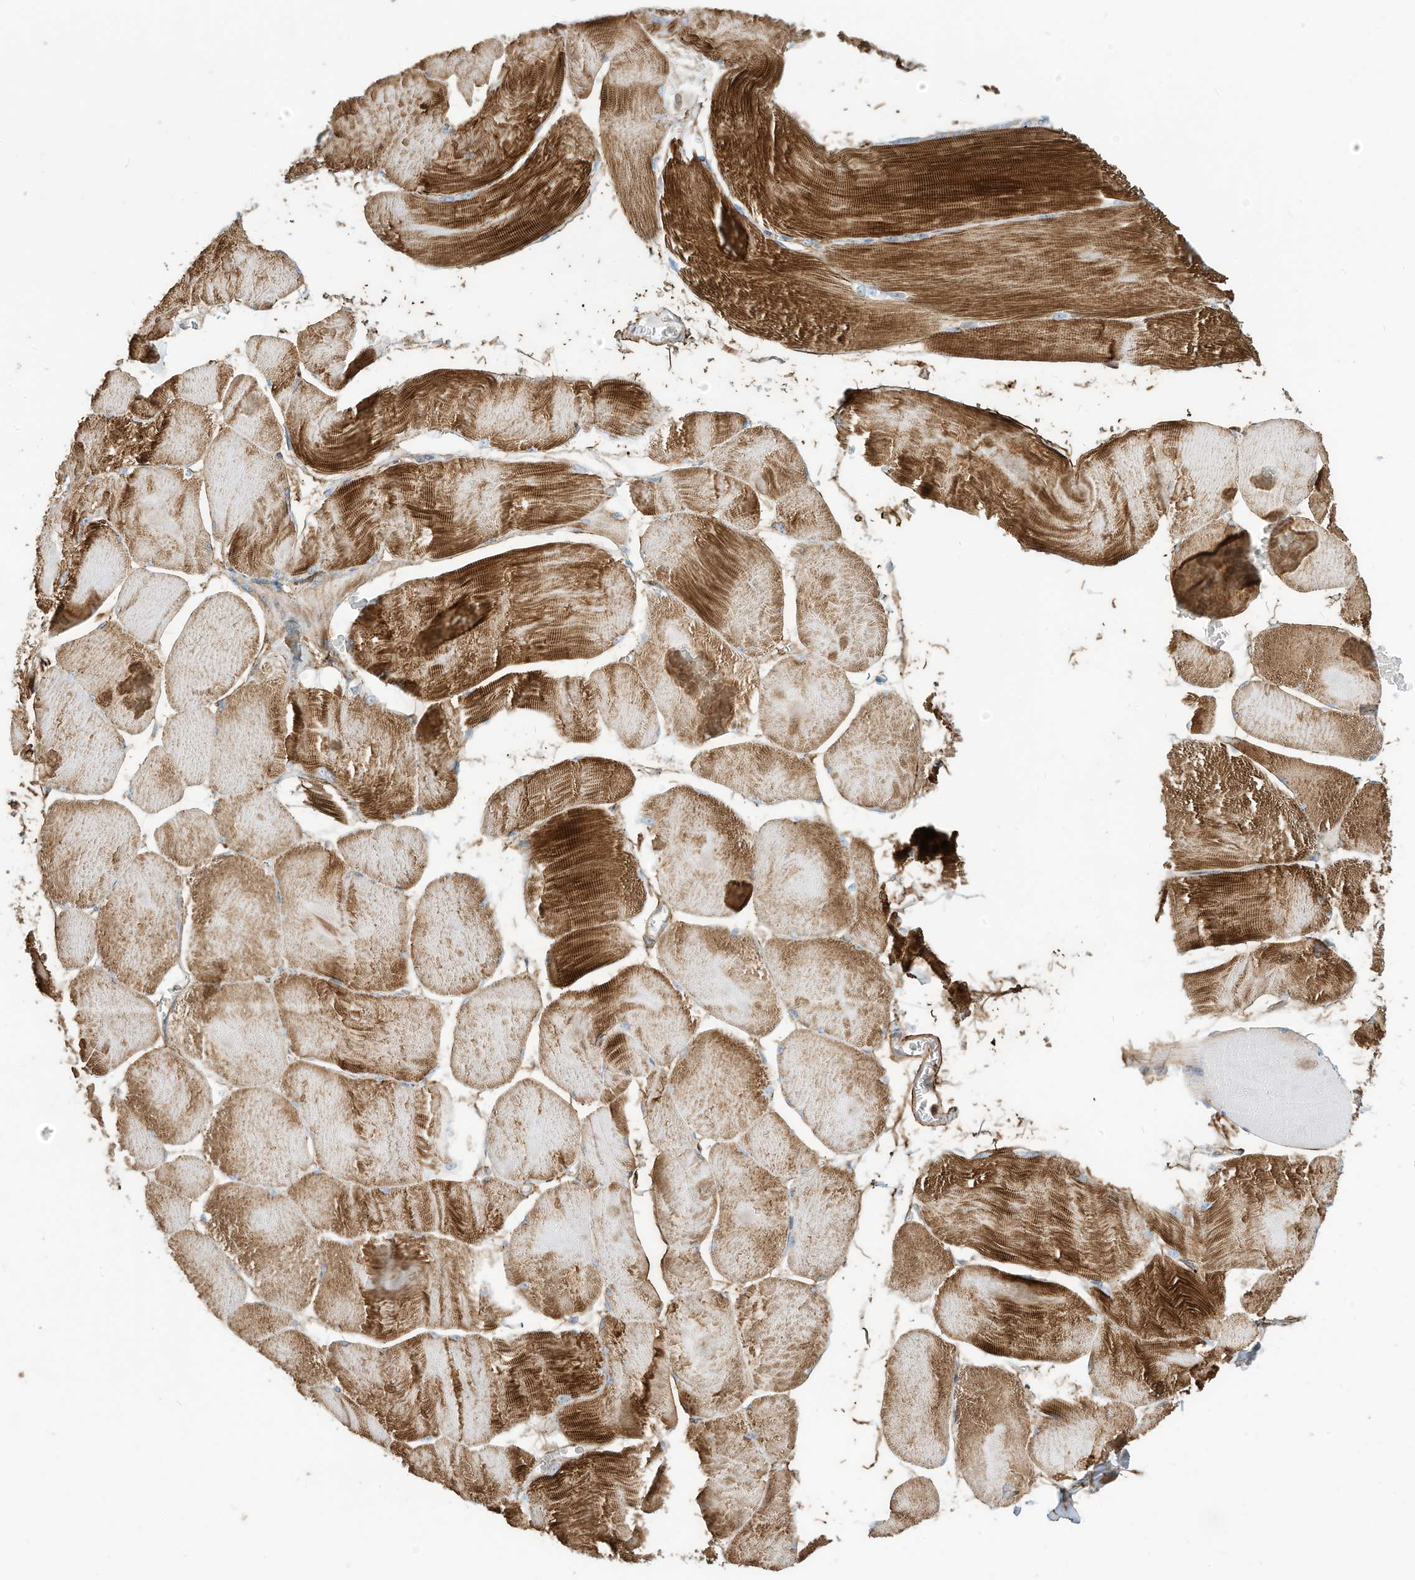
{"staining": {"intensity": "strong", "quantity": "25%-75%", "location": "cytoplasmic/membranous"}, "tissue": "skeletal muscle", "cell_type": "Myocytes", "image_type": "normal", "snomed": [{"axis": "morphology", "description": "Normal tissue, NOS"}, {"axis": "morphology", "description": "Basal cell carcinoma"}, {"axis": "topography", "description": "Skeletal muscle"}], "caption": "The micrograph demonstrates a brown stain indicating the presence of a protein in the cytoplasmic/membranous of myocytes in skeletal muscle. The staining is performed using DAB brown chromogen to label protein expression. The nuclei are counter-stained blue using hematoxylin.", "gene": "TRNAU1AP", "patient": {"sex": "female", "age": 64}}